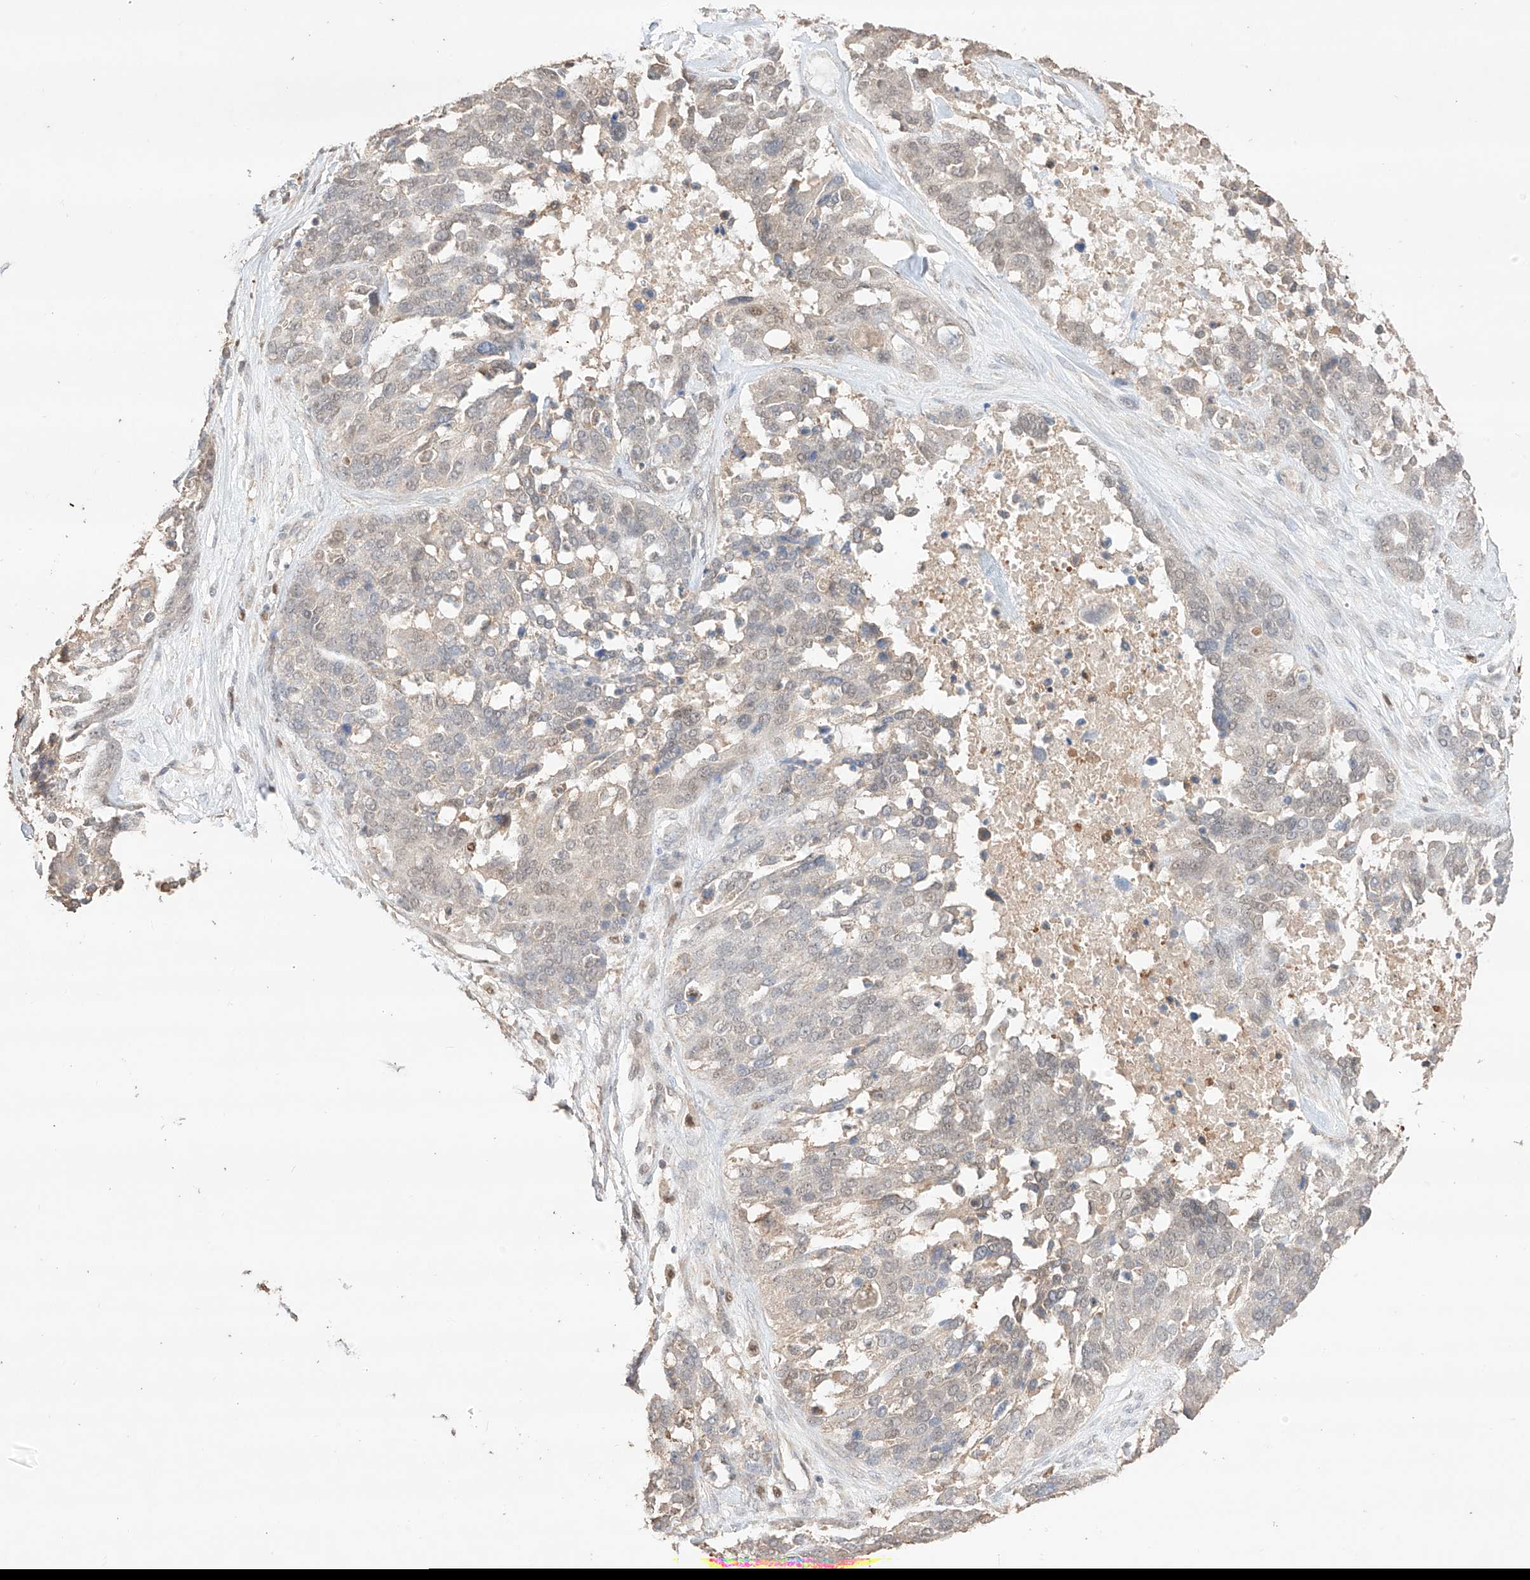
{"staining": {"intensity": "weak", "quantity": "<25%", "location": "nuclear"}, "tissue": "ovarian cancer", "cell_type": "Tumor cells", "image_type": "cancer", "snomed": [{"axis": "morphology", "description": "Cystadenocarcinoma, serous, NOS"}, {"axis": "topography", "description": "Ovary"}], "caption": "Tumor cells are negative for brown protein staining in ovarian cancer. The staining was performed using DAB (3,3'-diaminobenzidine) to visualize the protein expression in brown, while the nuclei were stained in blue with hematoxylin (Magnification: 20x).", "gene": "APIP", "patient": {"sex": "female", "age": 44}}